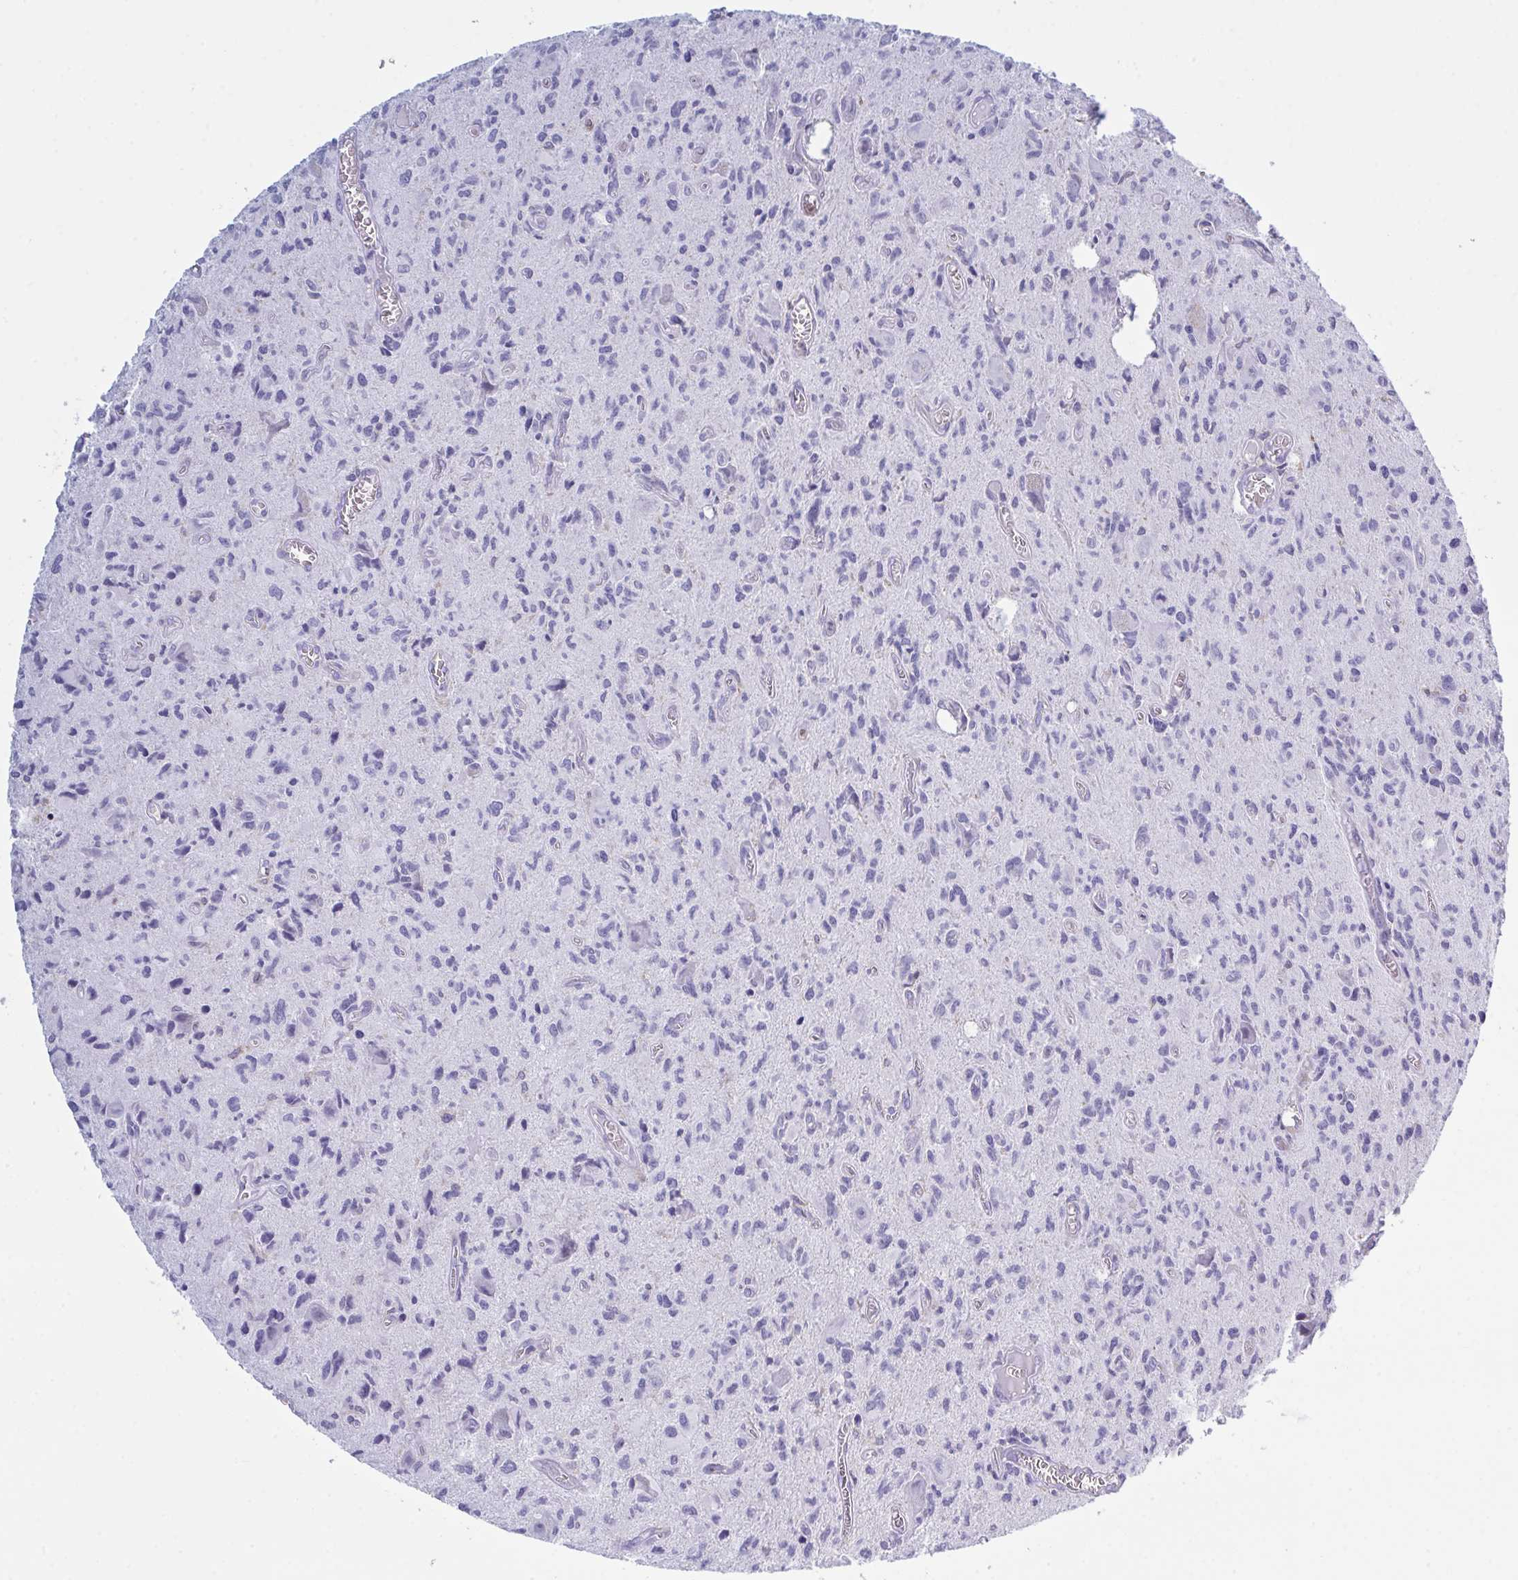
{"staining": {"intensity": "negative", "quantity": "none", "location": "none"}, "tissue": "glioma", "cell_type": "Tumor cells", "image_type": "cancer", "snomed": [{"axis": "morphology", "description": "Glioma, malignant, High grade"}, {"axis": "topography", "description": "Brain"}], "caption": "An immunohistochemistry micrograph of malignant high-grade glioma is shown. There is no staining in tumor cells of malignant high-grade glioma.", "gene": "MYO1F", "patient": {"sex": "male", "age": 76}}